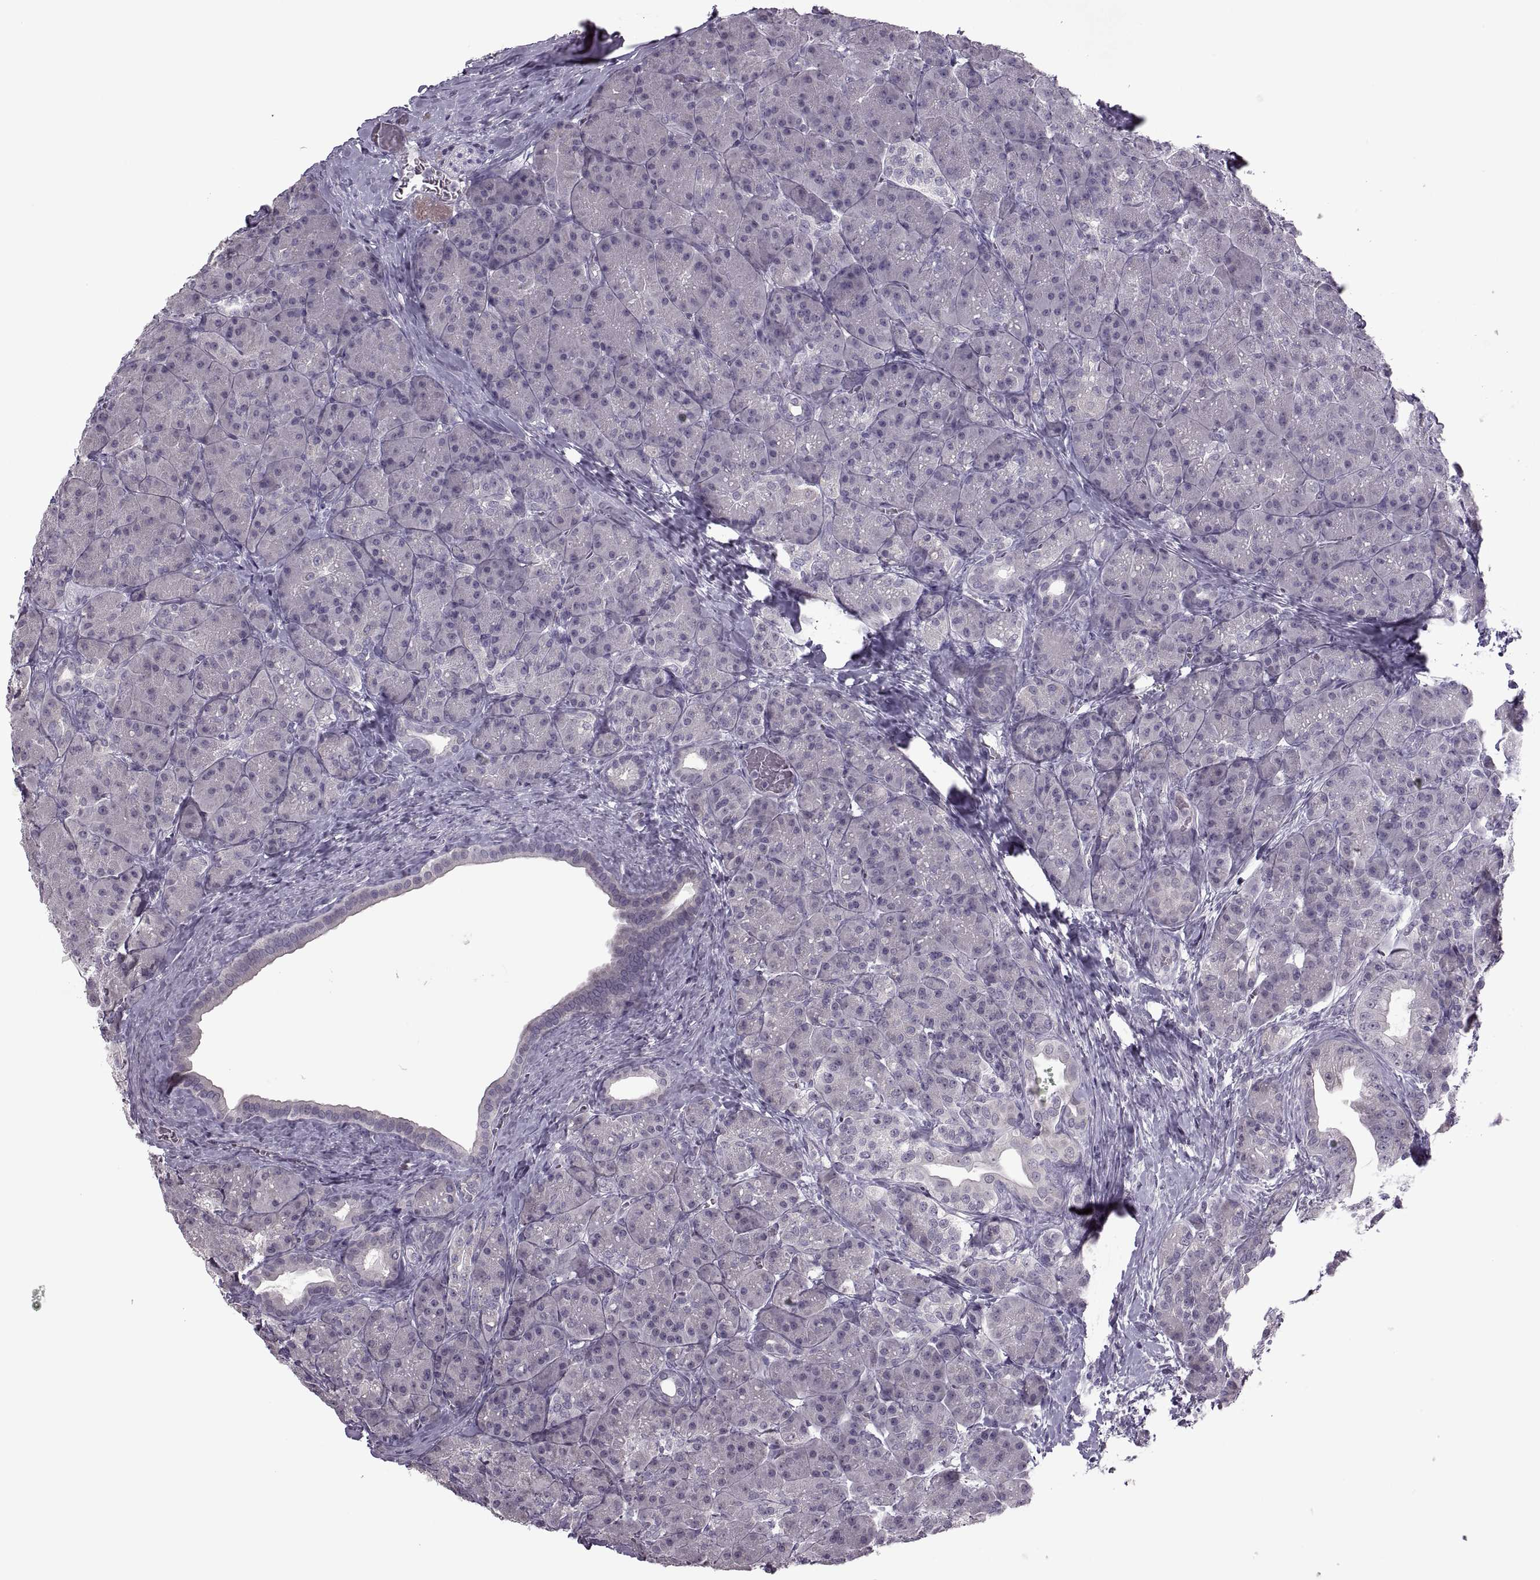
{"staining": {"intensity": "negative", "quantity": "none", "location": "none"}, "tissue": "pancreas", "cell_type": "Exocrine glandular cells", "image_type": "normal", "snomed": [{"axis": "morphology", "description": "Normal tissue, NOS"}, {"axis": "topography", "description": "Pancreas"}], "caption": "Exocrine glandular cells are negative for protein expression in benign human pancreas. The staining was performed using DAB to visualize the protein expression in brown, while the nuclei were stained in blue with hematoxylin (Magnification: 20x).", "gene": "MGAT4D", "patient": {"sex": "male", "age": 57}}